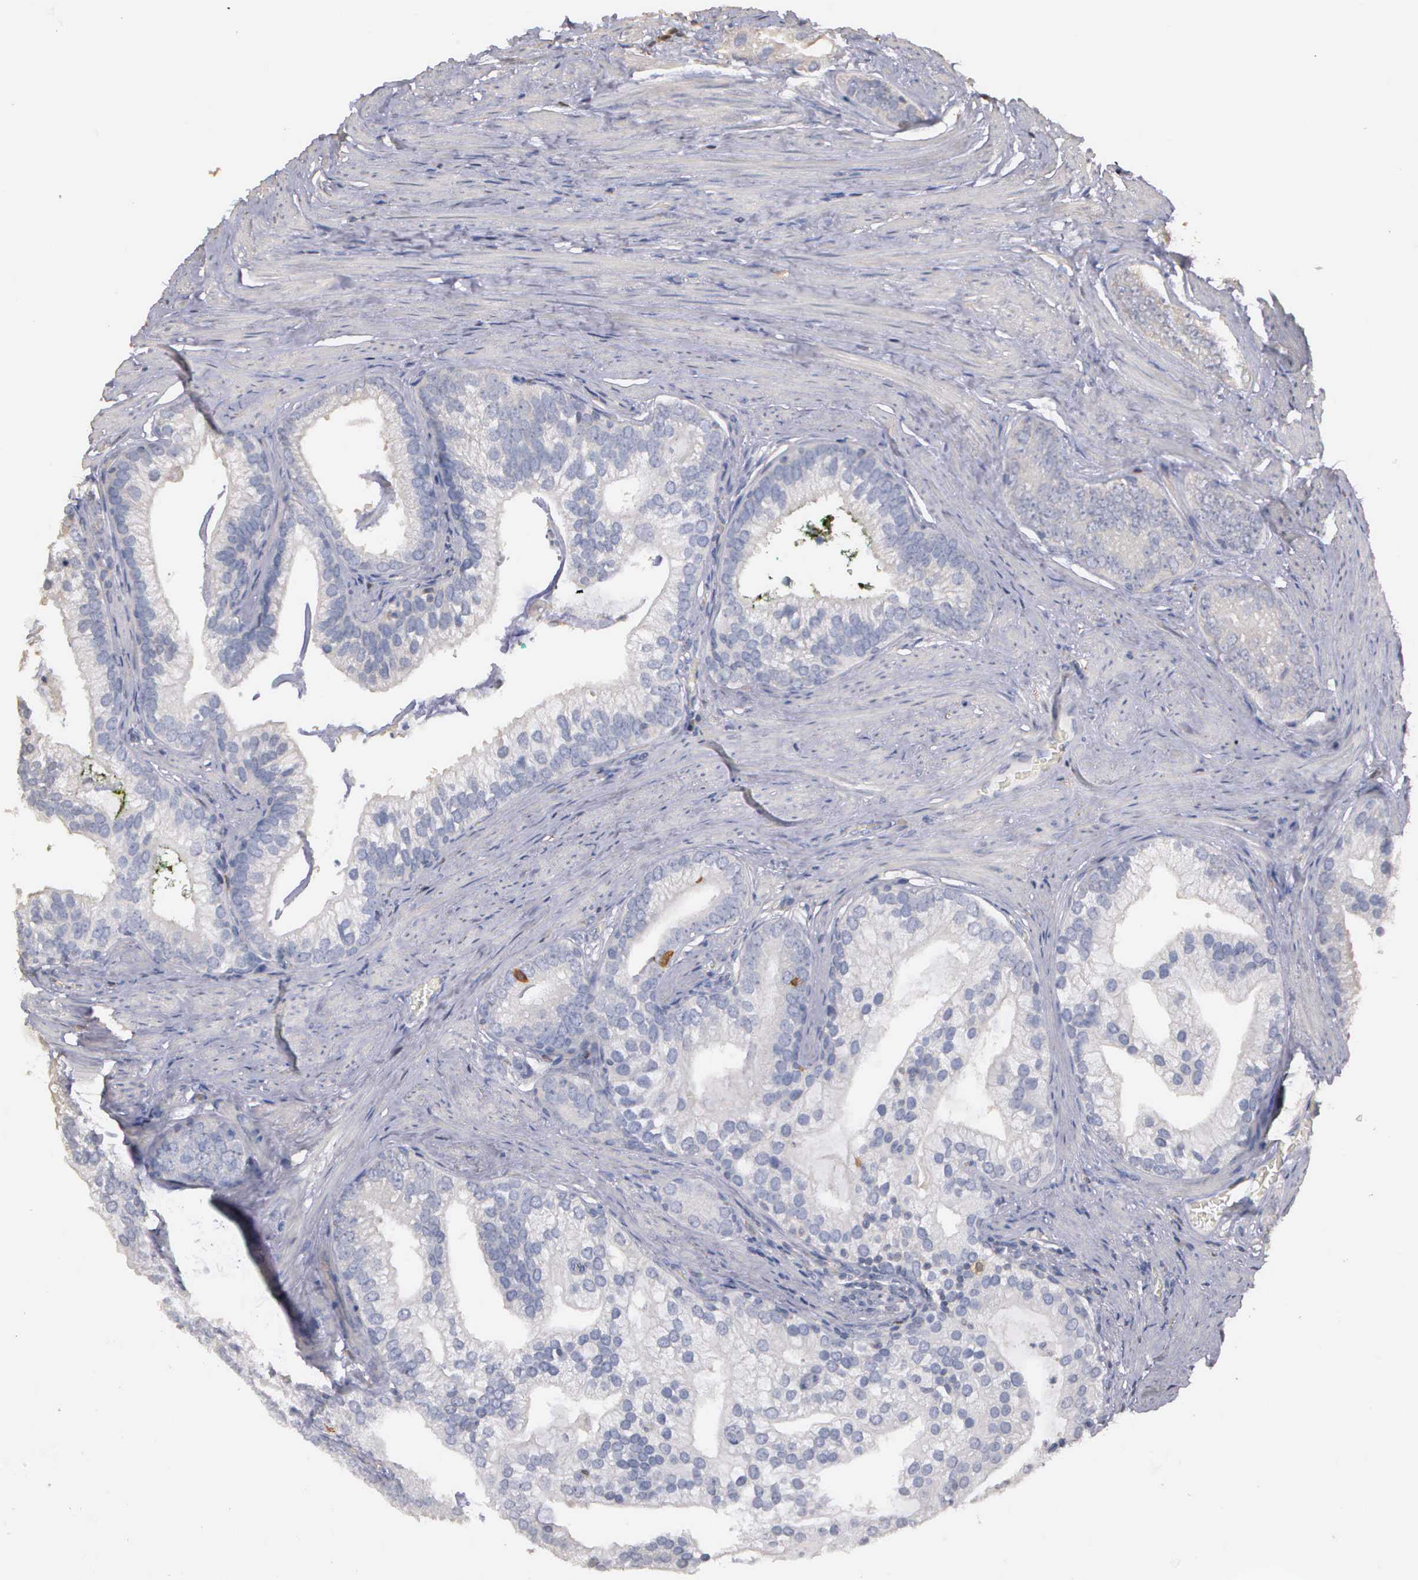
{"staining": {"intensity": "negative", "quantity": "none", "location": "none"}, "tissue": "prostate cancer", "cell_type": "Tumor cells", "image_type": "cancer", "snomed": [{"axis": "morphology", "description": "Adenocarcinoma, Medium grade"}, {"axis": "topography", "description": "Prostate"}], "caption": "Immunohistochemistry (IHC) histopathology image of neoplastic tissue: prostate cancer (adenocarcinoma (medium-grade)) stained with DAB (3,3'-diaminobenzidine) shows no significant protein expression in tumor cells. (Stains: DAB (3,3'-diaminobenzidine) immunohistochemistry (IHC) with hematoxylin counter stain, Microscopy: brightfield microscopy at high magnification).", "gene": "ENO3", "patient": {"sex": "male", "age": 65}}